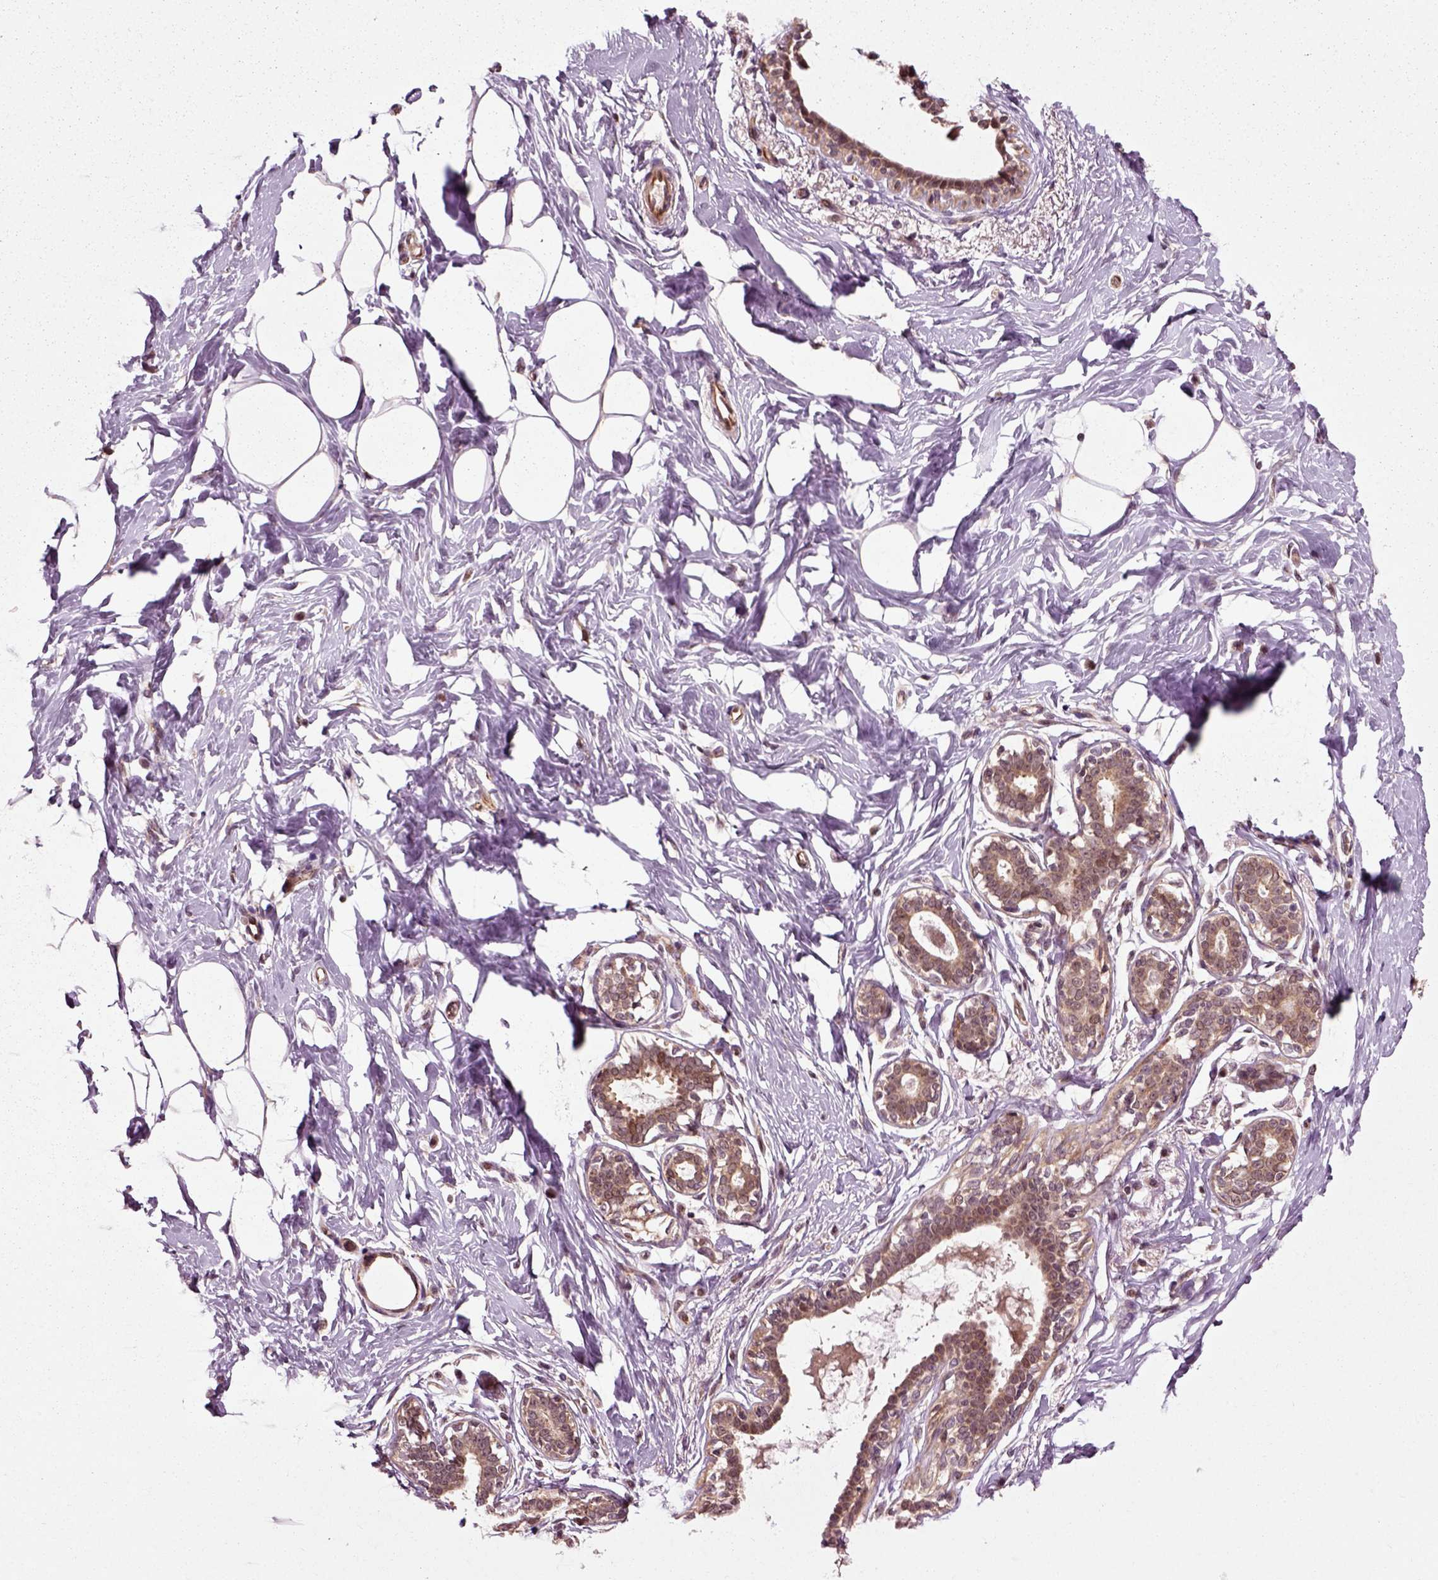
{"staining": {"intensity": "negative", "quantity": "none", "location": "none"}, "tissue": "breast", "cell_type": "Adipocytes", "image_type": "normal", "snomed": [{"axis": "morphology", "description": "Normal tissue, NOS"}, {"axis": "morphology", "description": "Lobular carcinoma, in situ"}, {"axis": "topography", "description": "Breast"}], "caption": "A high-resolution image shows immunohistochemistry (IHC) staining of normal breast, which exhibits no significant positivity in adipocytes.", "gene": "PLCD3", "patient": {"sex": "female", "age": 35}}